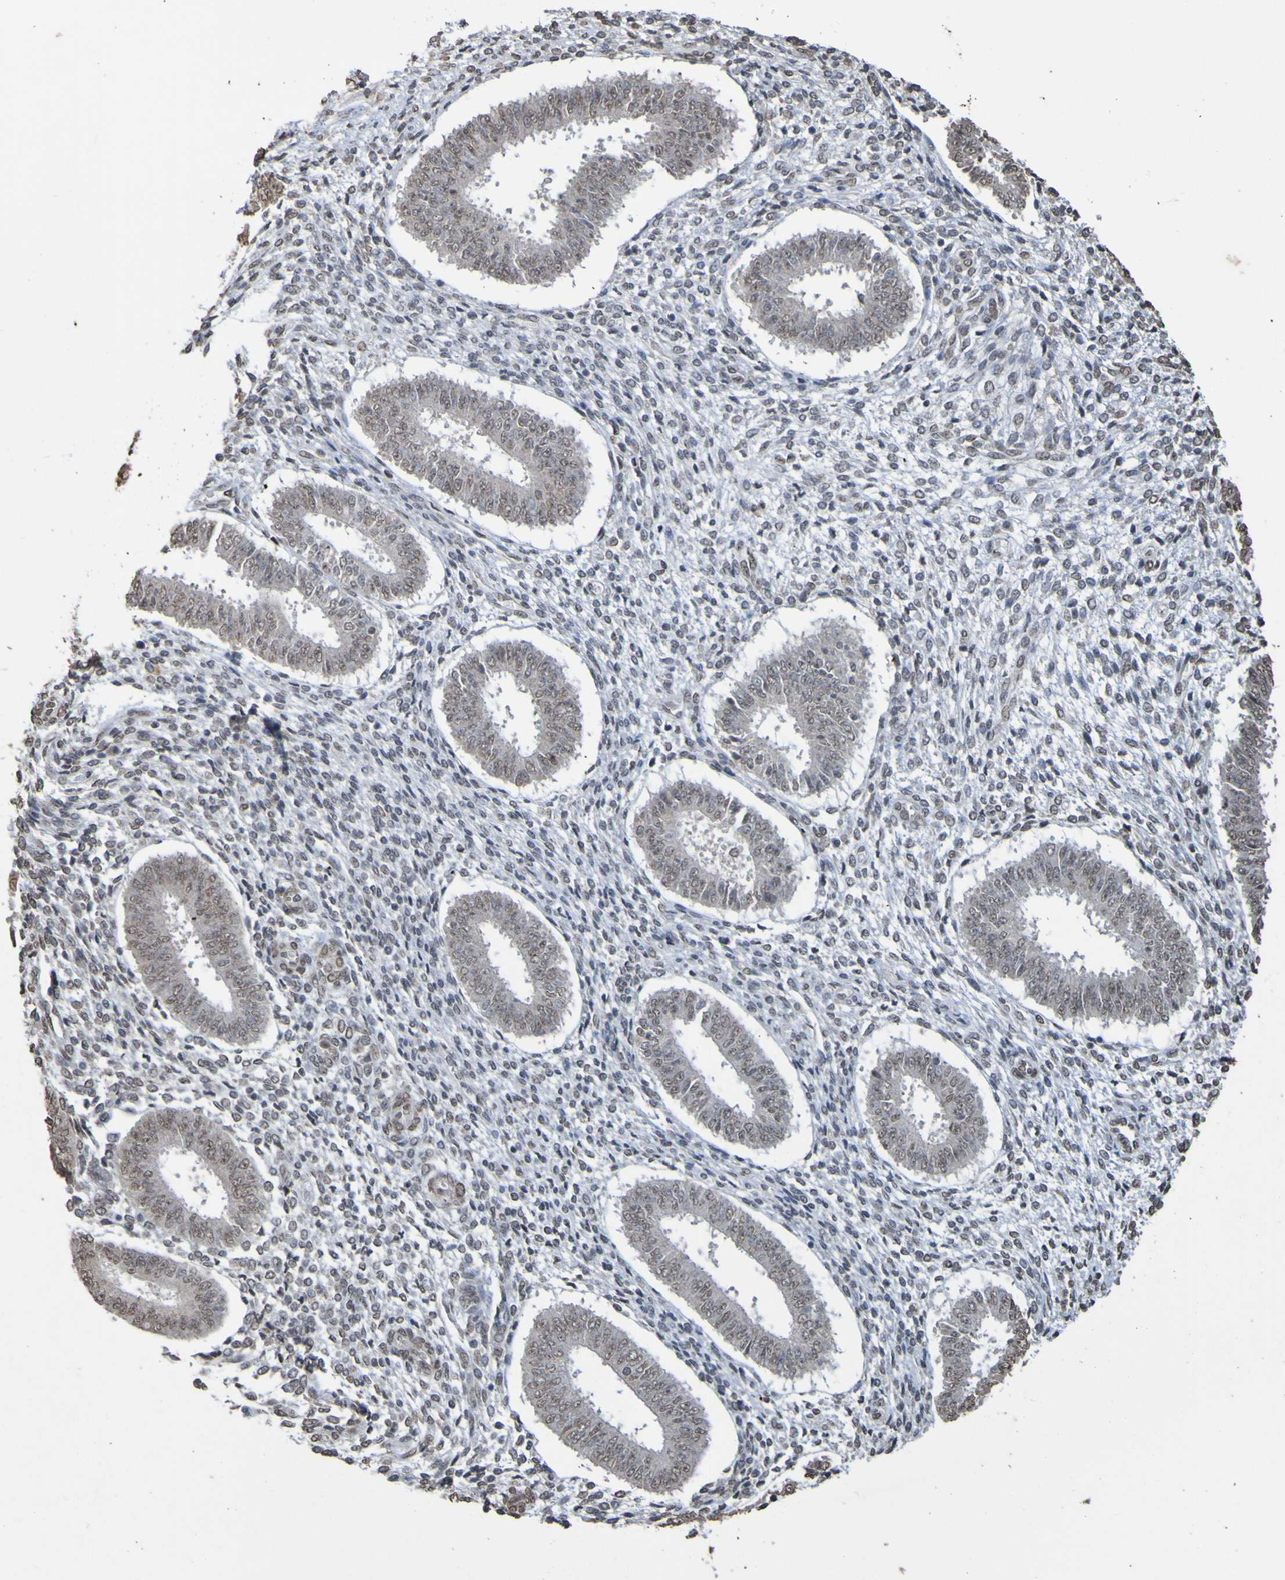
{"staining": {"intensity": "negative", "quantity": "none", "location": "none"}, "tissue": "endometrium", "cell_type": "Cells in endometrial stroma", "image_type": "normal", "snomed": [{"axis": "morphology", "description": "Normal tissue, NOS"}, {"axis": "topography", "description": "Endometrium"}], "caption": "The micrograph exhibits no staining of cells in endometrial stroma in unremarkable endometrium.", "gene": "ALKBH2", "patient": {"sex": "female", "age": 35}}